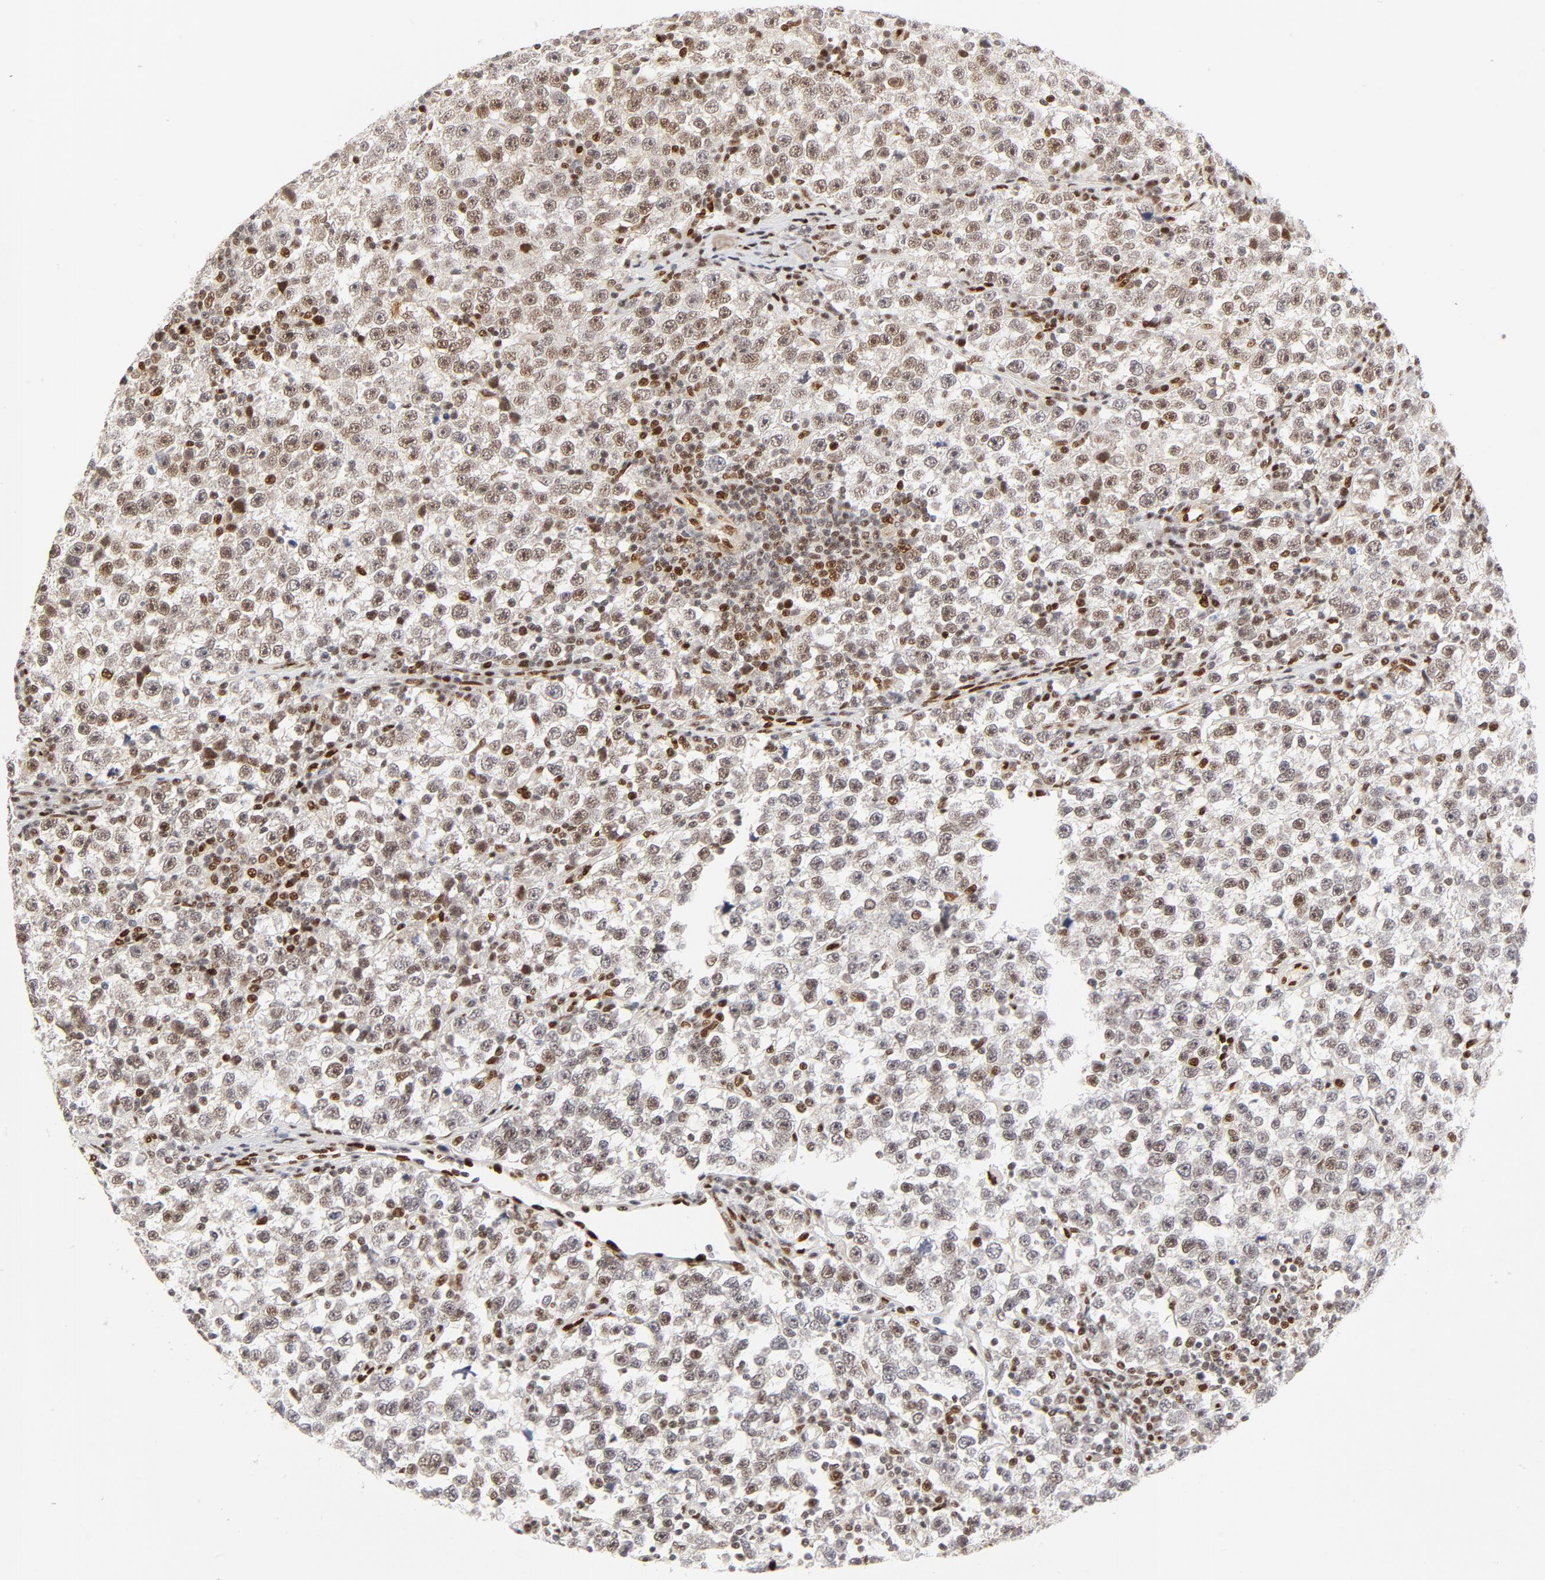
{"staining": {"intensity": "weak", "quantity": ">75%", "location": "nuclear"}, "tissue": "testis cancer", "cell_type": "Tumor cells", "image_type": "cancer", "snomed": [{"axis": "morphology", "description": "Seminoma, NOS"}, {"axis": "topography", "description": "Testis"}], "caption": "Brown immunohistochemical staining in seminoma (testis) demonstrates weak nuclear staining in approximately >75% of tumor cells. The staining was performed using DAB (3,3'-diaminobenzidine), with brown indicating positive protein expression. Nuclei are stained blue with hematoxylin.", "gene": "MEF2A", "patient": {"sex": "male", "age": 43}}